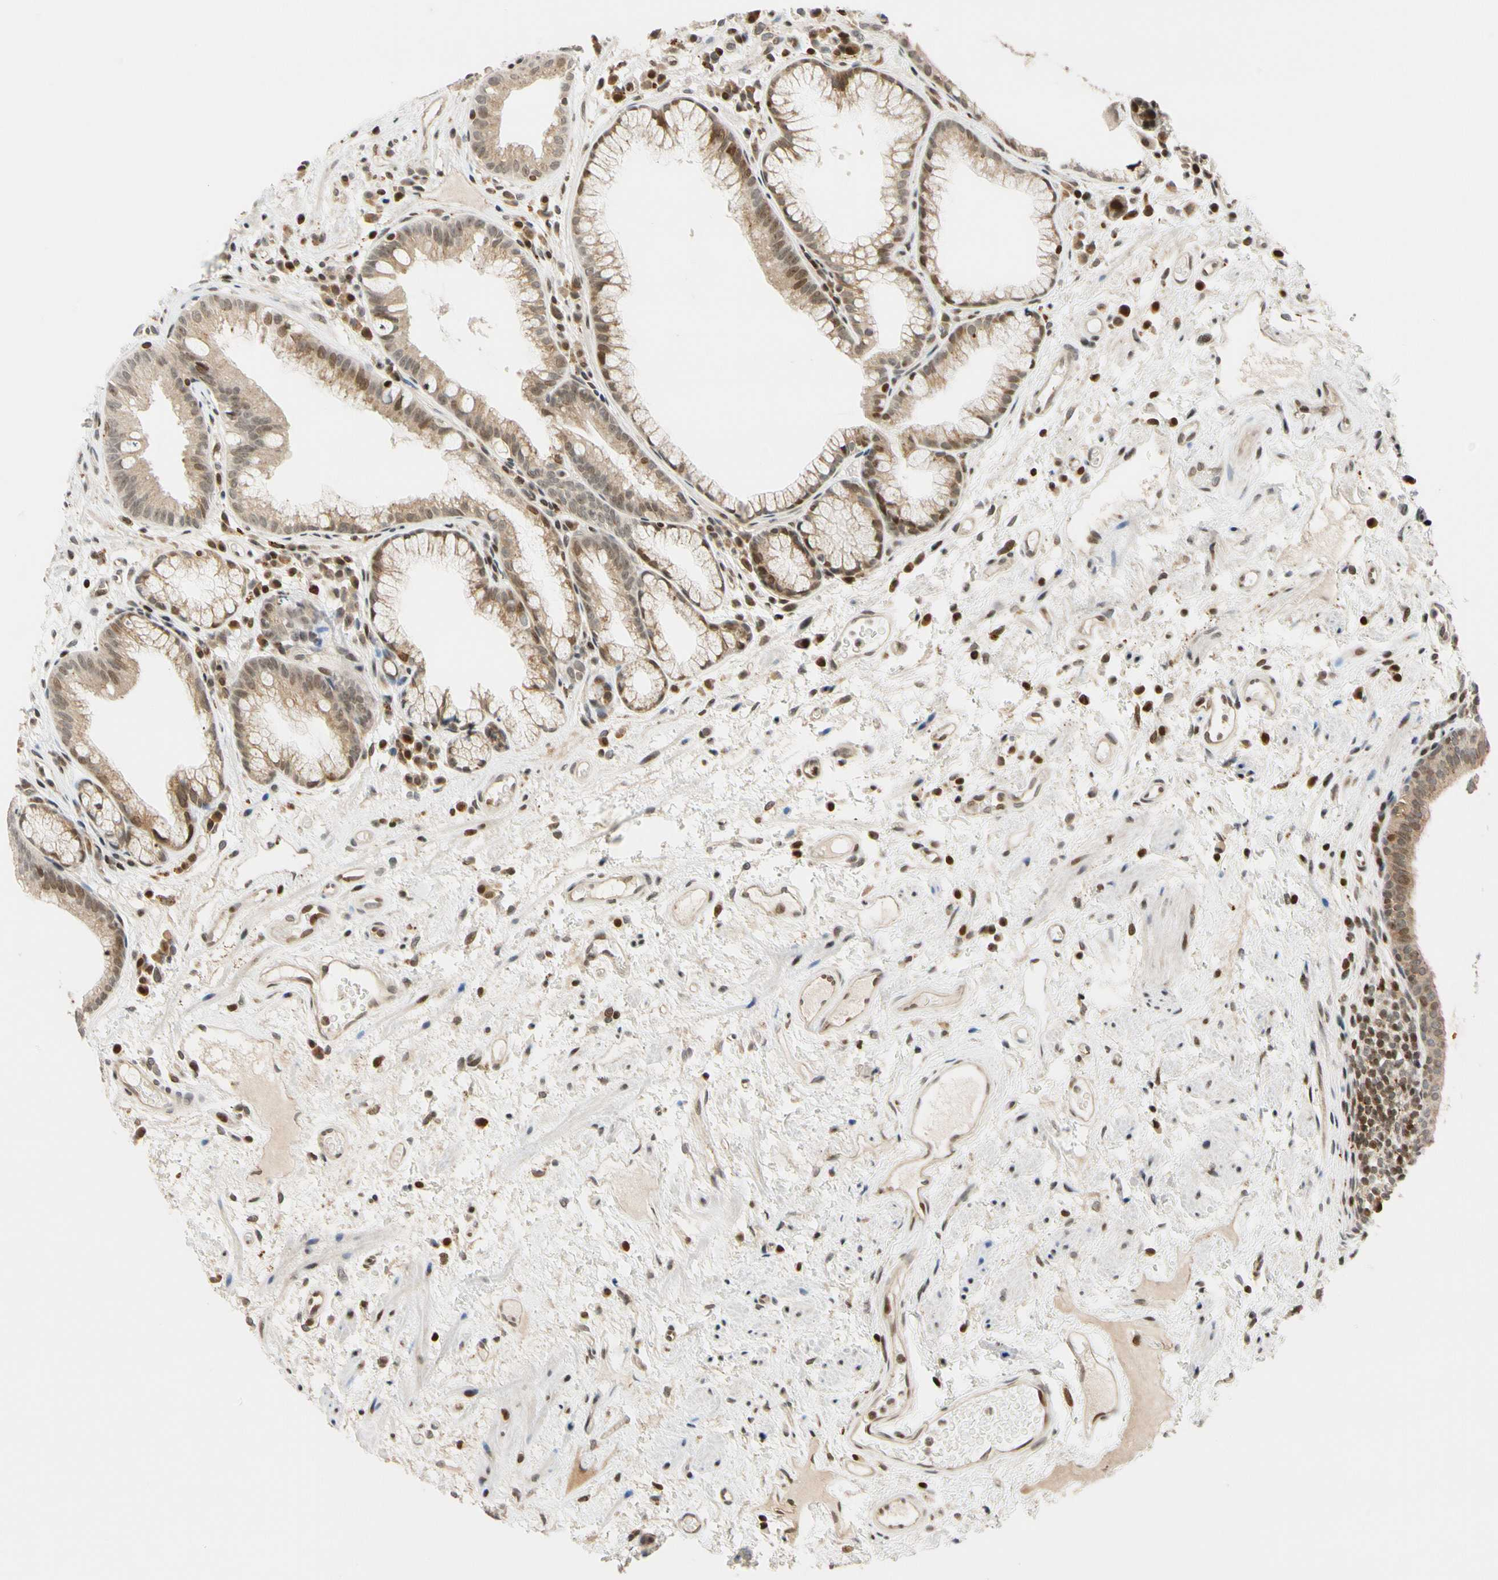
{"staining": {"intensity": "moderate", "quantity": "25%-75%", "location": "cytoplasmic/membranous,nuclear"}, "tissue": "stomach", "cell_type": "Glandular cells", "image_type": "normal", "snomed": [{"axis": "morphology", "description": "Normal tissue, NOS"}, {"axis": "topography", "description": "Stomach, upper"}], "caption": "Moderate cytoplasmic/membranous,nuclear expression for a protein is identified in about 25%-75% of glandular cells of normal stomach using IHC.", "gene": "CDK7", "patient": {"sex": "male", "age": 72}}